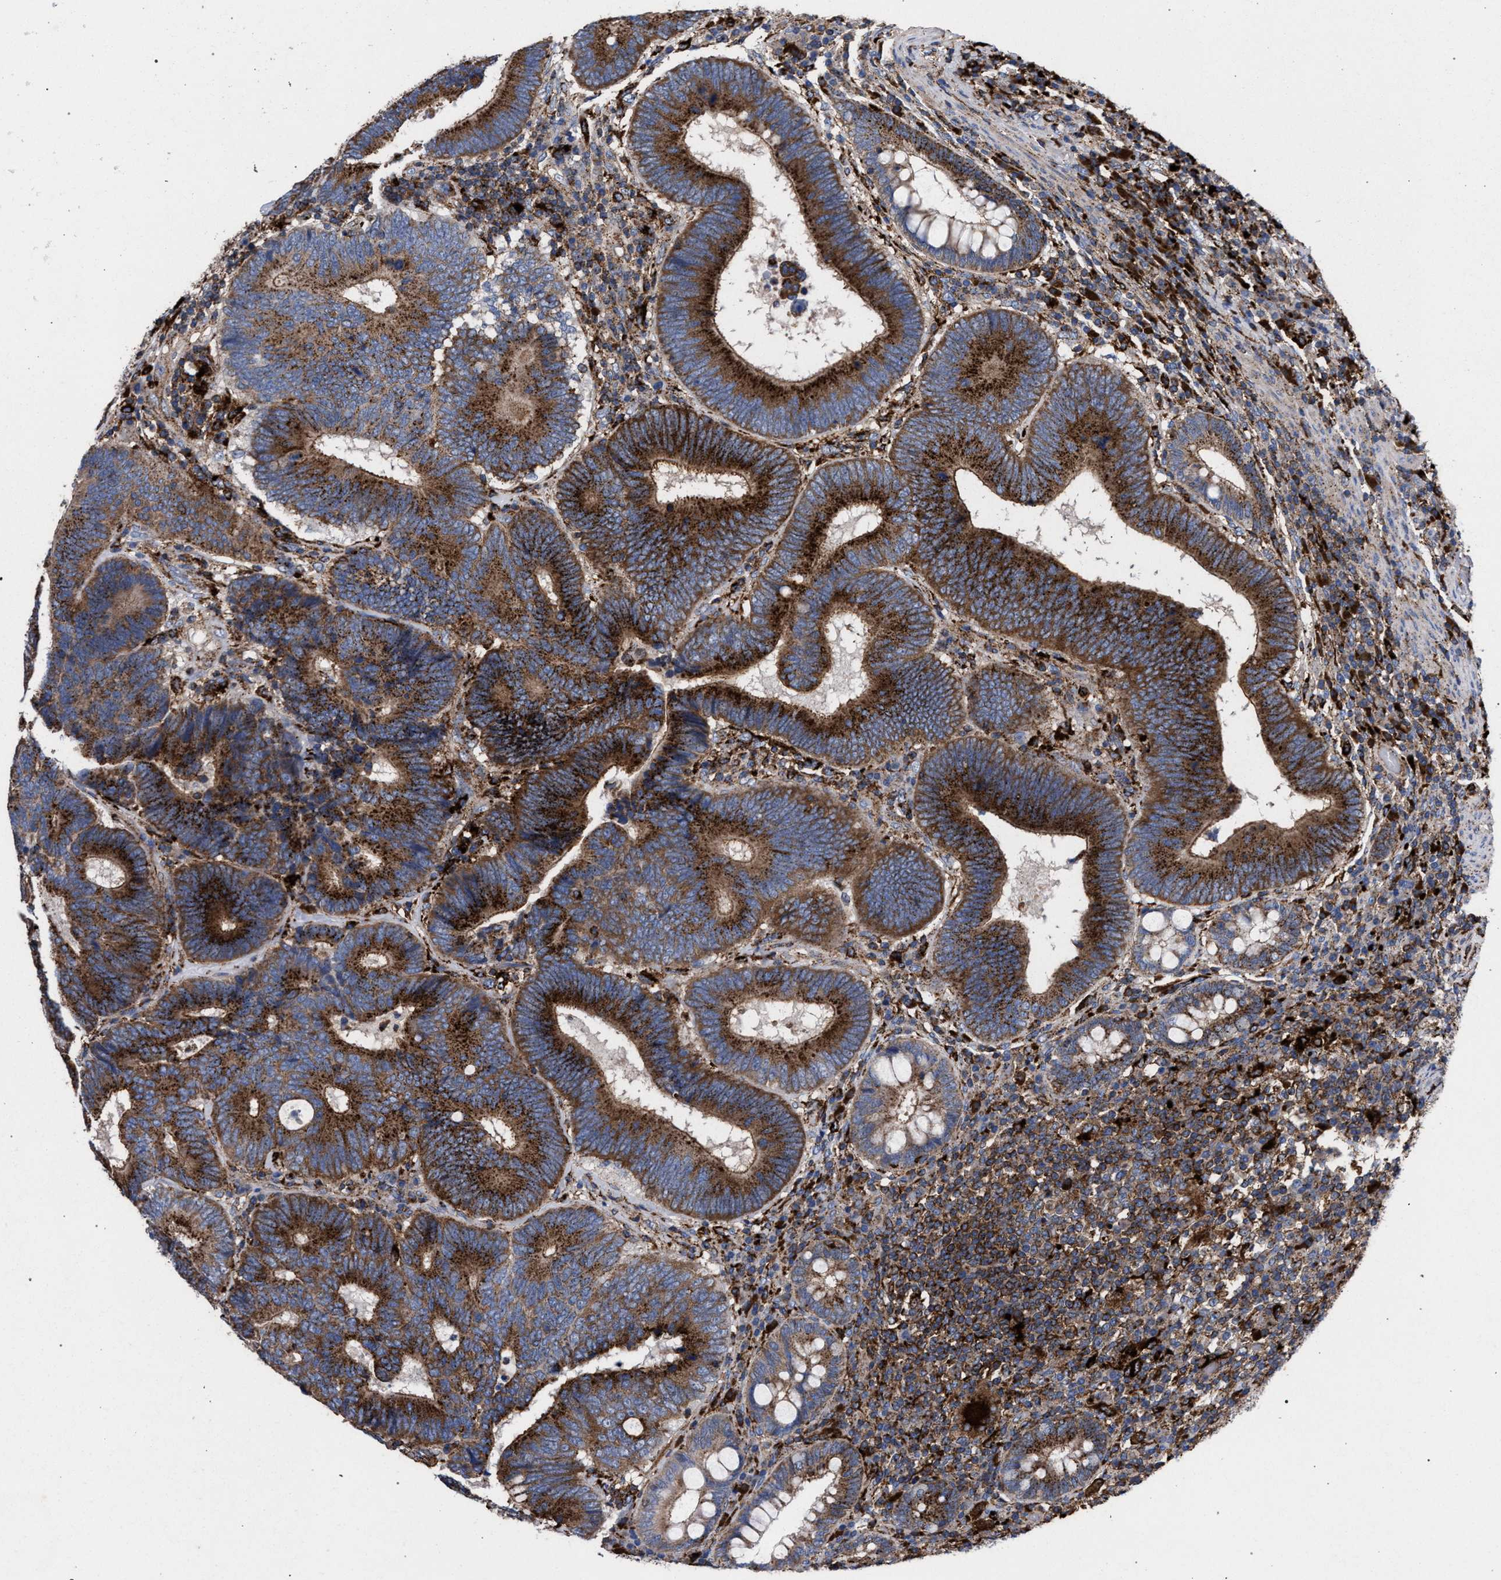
{"staining": {"intensity": "strong", "quantity": ">75%", "location": "cytoplasmic/membranous"}, "tissue": "colorectal cancer", "cell_type": "Tumor cells", "image_type": "cancer", "snomed": [{"axis": "morphology", "description": "Adenocarcinoma, NOS"}, {"axis": "topography", "description": "Colon"}], "caption": "A brown stain shows strong cytoplasmic/membranous positivity of a protein in human adenocarcinoma (colorectal) tumor cells.", "gene": "PPT1", "patient": {"sex": "female", "age": 78}}